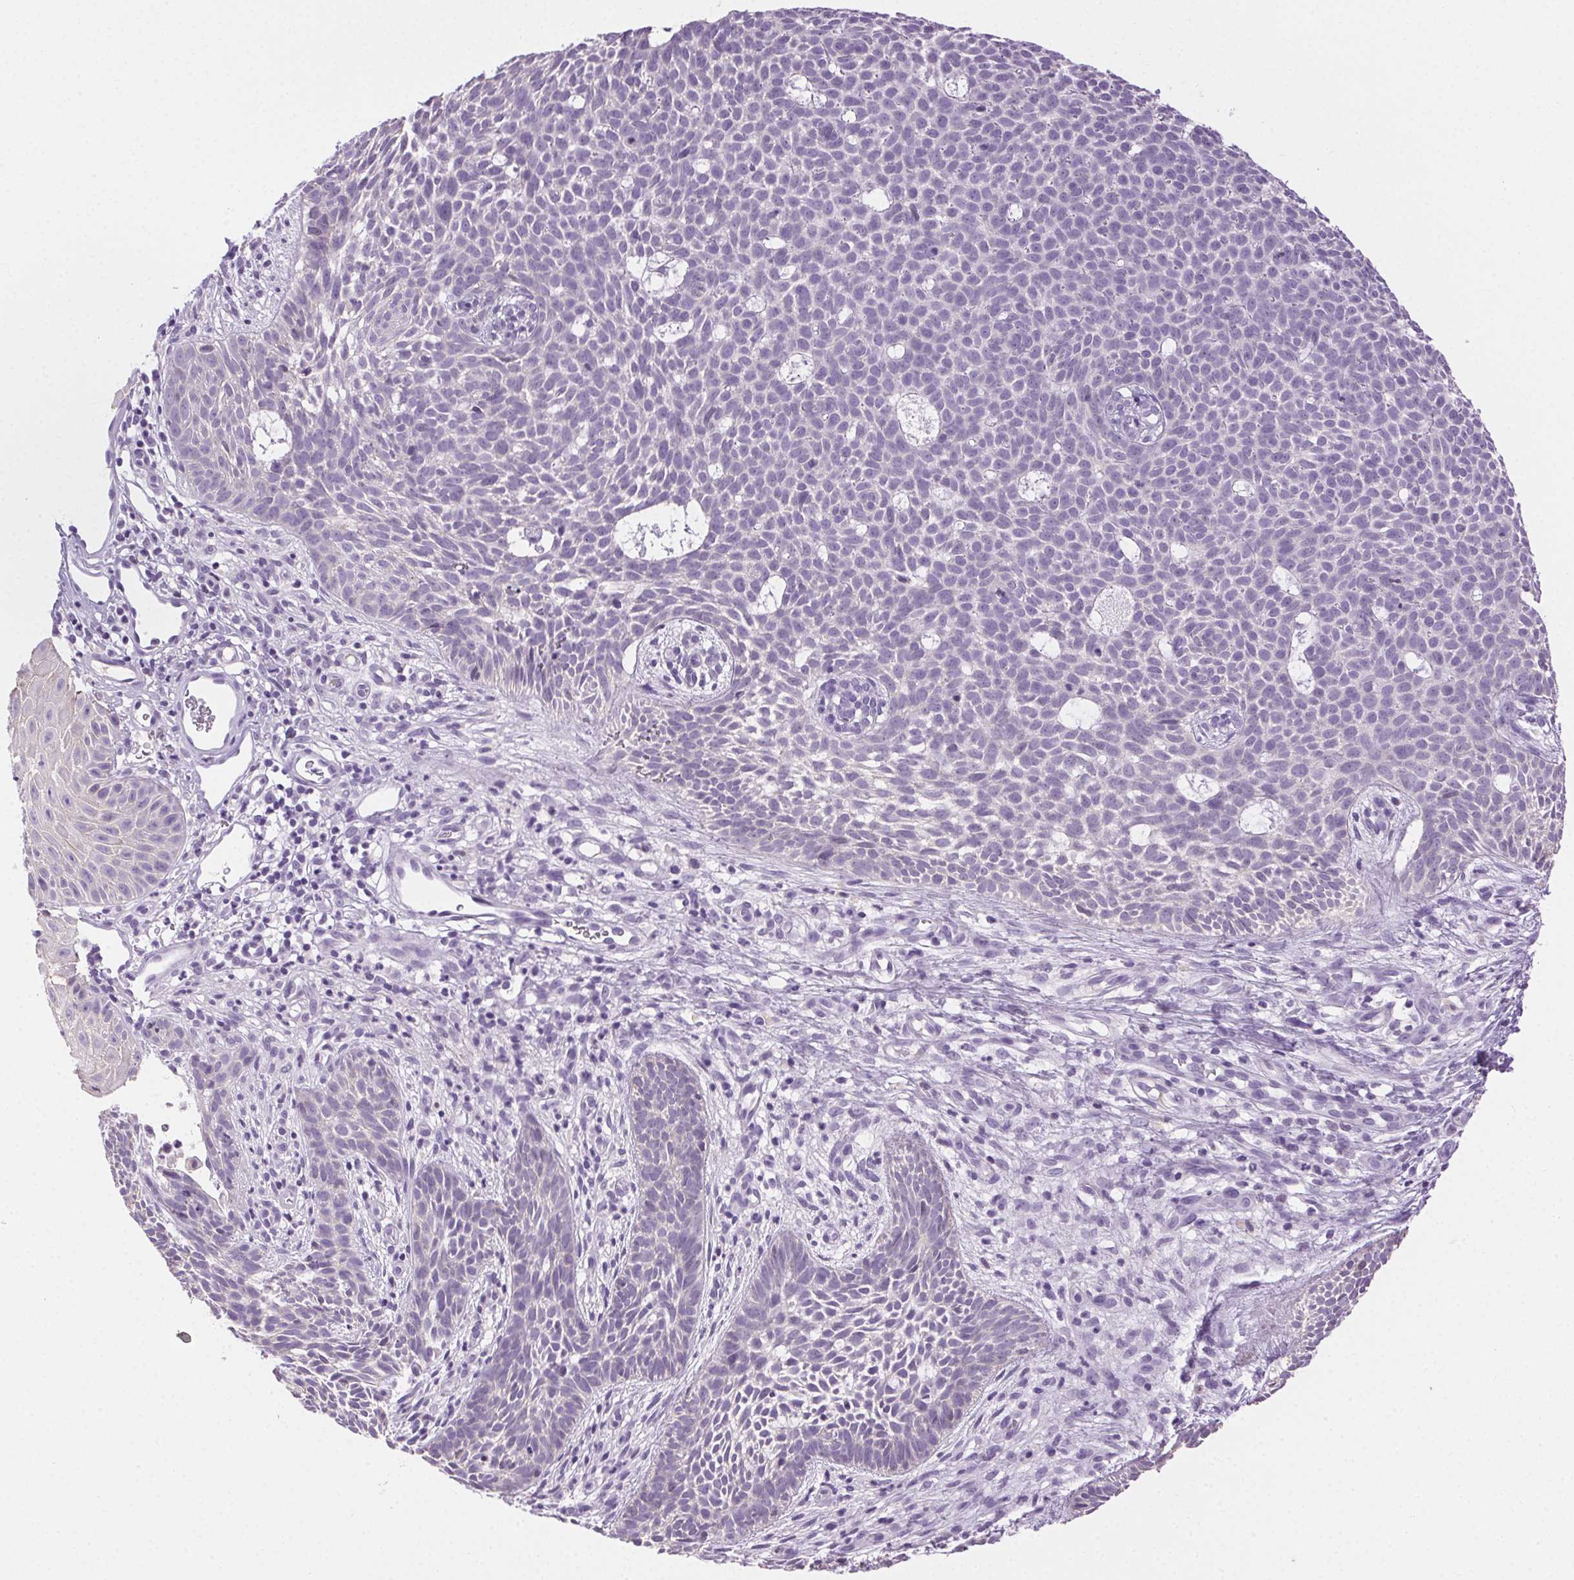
{"staining": {"intensity": "negative", "quantity": "none", "location": "none"}, "tissue": "skin cancer", "cell_type": "Tumor cells", "image_type": "cancer", "snomed": [{"axis": "morphology", "description": "Basal cell carcinoma"}, {"axis": "topography", "description": "Skin"}], "caption": "Immunohistochemistry histopathology image of skin cancer (basal cell carcinoma) stained for a protein (brown), which displays no positivity in tumor cells.", "gene": "CLDN10", "patient": {"sex": "male", "age": 59}}